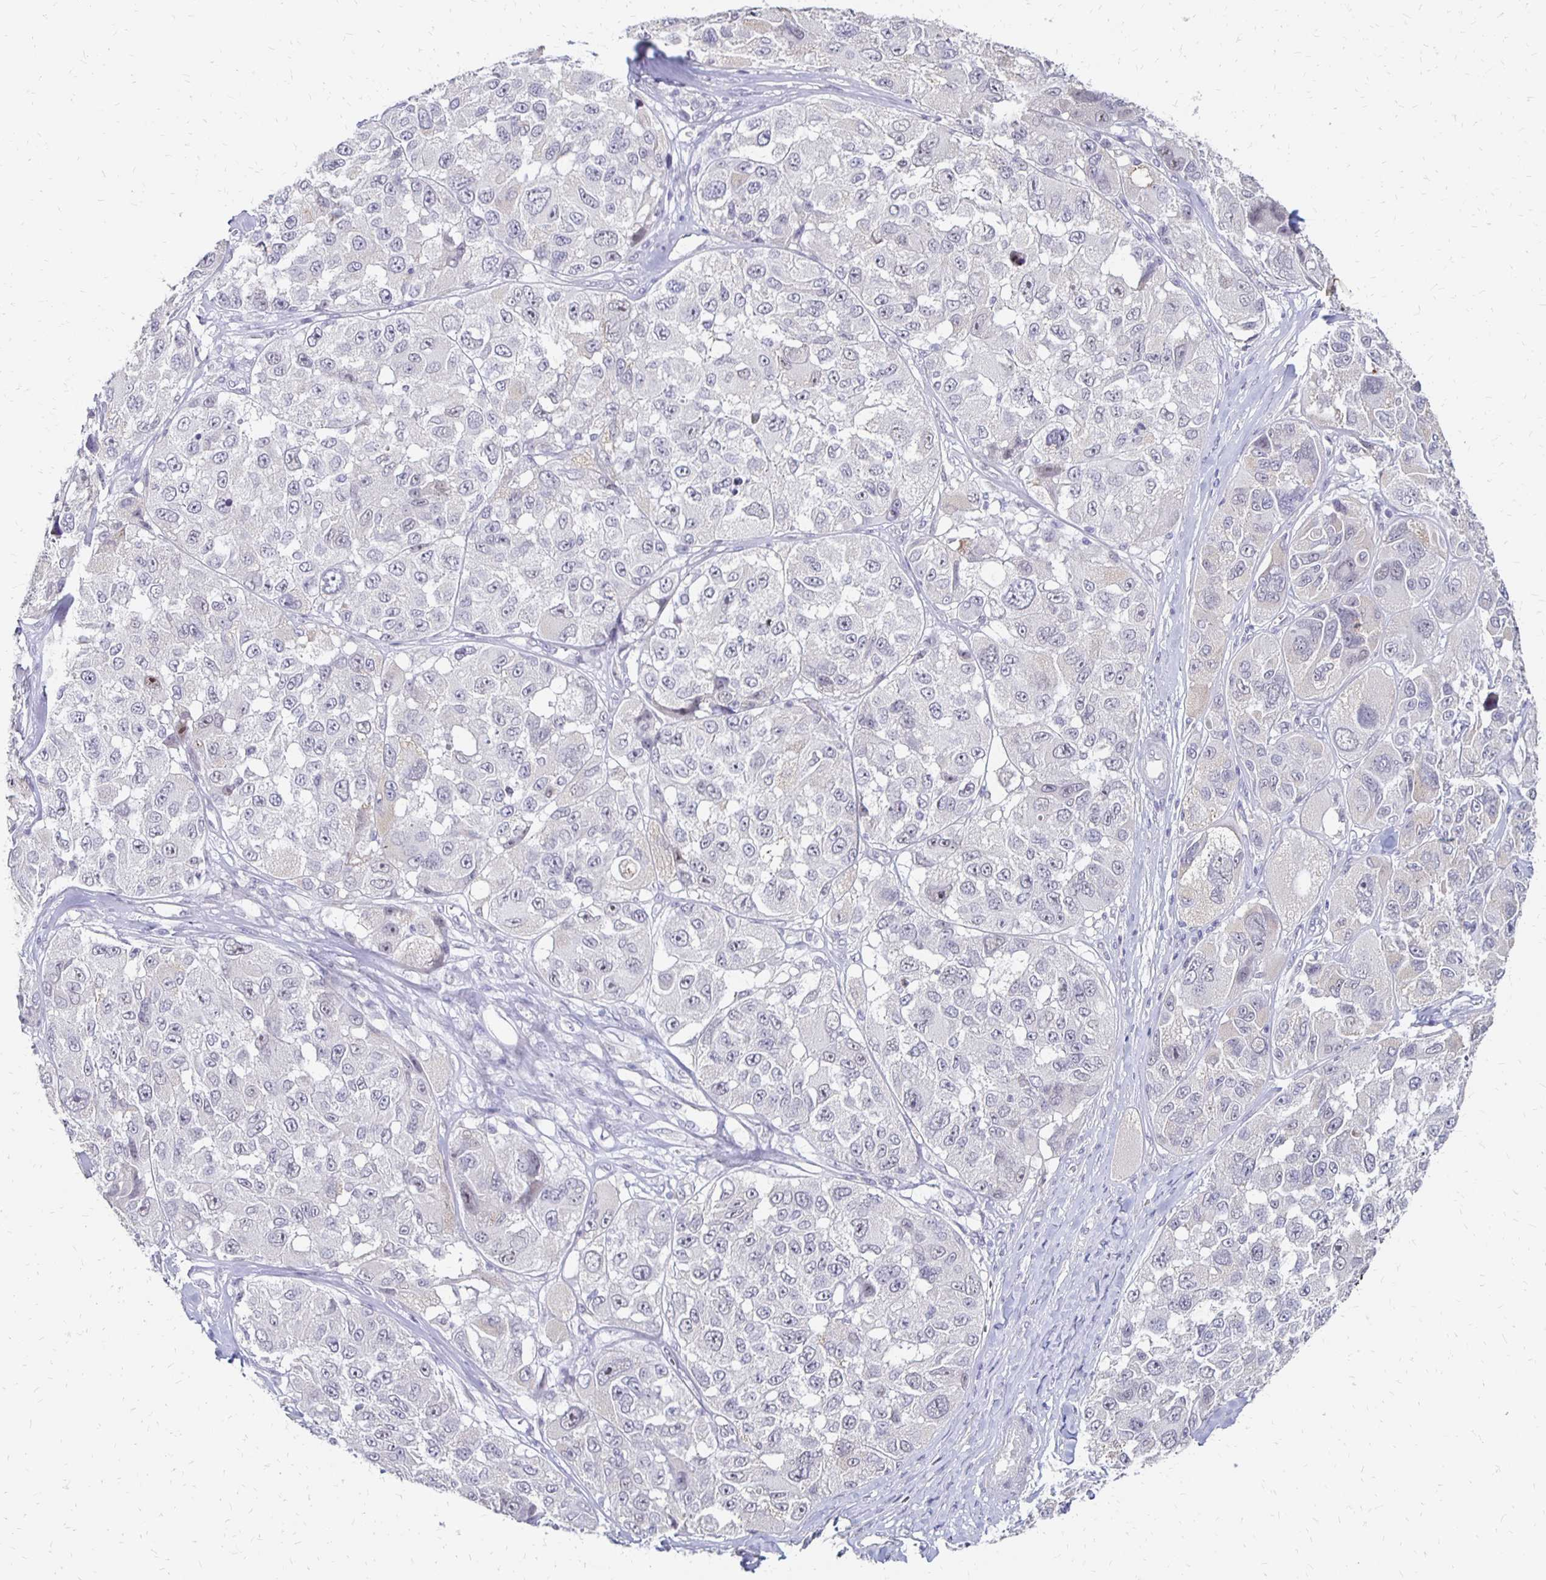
{"staining": {"intensity": "negative", "quantity": "none", "location": "none"}, "tissue": "melanoma", "cell_type": "Tumor cells", "image_type": "cancer", "snomed": [{"axis": "morphology", "description": "Malignant melanoma, NOS"}, {"axis": "topography", "description": "Skin"}], "caption": "This is an immunohistochemistry (IHC) photomicrograph of melanoma. There is no expression in tumor cells.", "gene": "ATOSB", "patient": {"sex": "female", "age": 66}}